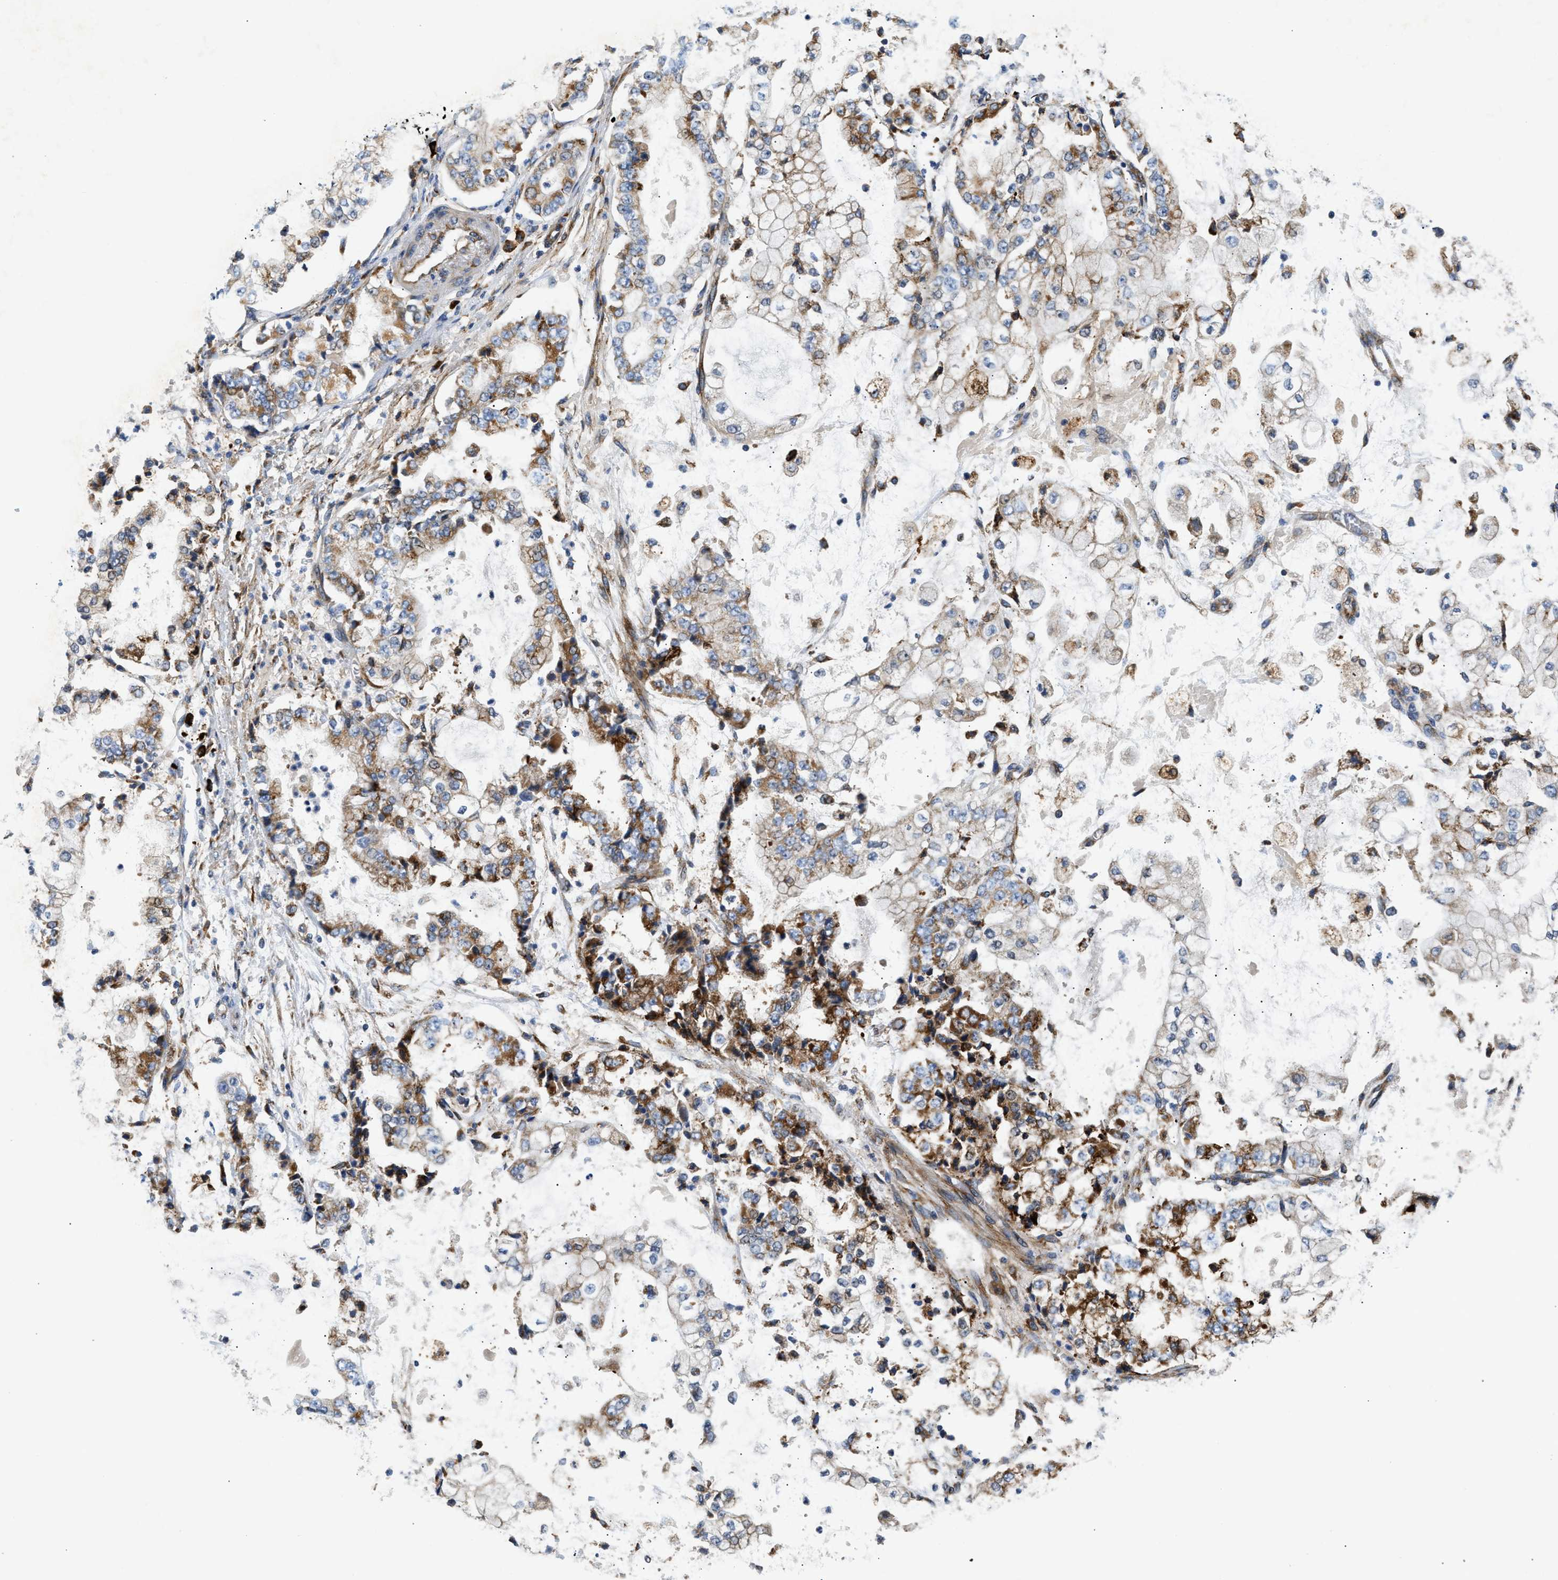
{"staining": {"intensity": "moderate", "quantity": ">75%", "location": "cytoplasmic/membranous"}, "tissue": "stomach cancer", "cell_type": "Tumor cells", "image_type": "cancer", "snomed": [{"axis": "morphology", "description": "Adenocarcinoma, NOS"}, {"axis": "topography", "description": "Stomach"}], "caption": "Tumor cells demonstrate medium levels of moderate cytoplasmic/membranous positivity in approximately >75% of cells in human stomach adenocarcinoma.", "gene": "AMZ1", "patient": {"sex": "male", "age": 76}}